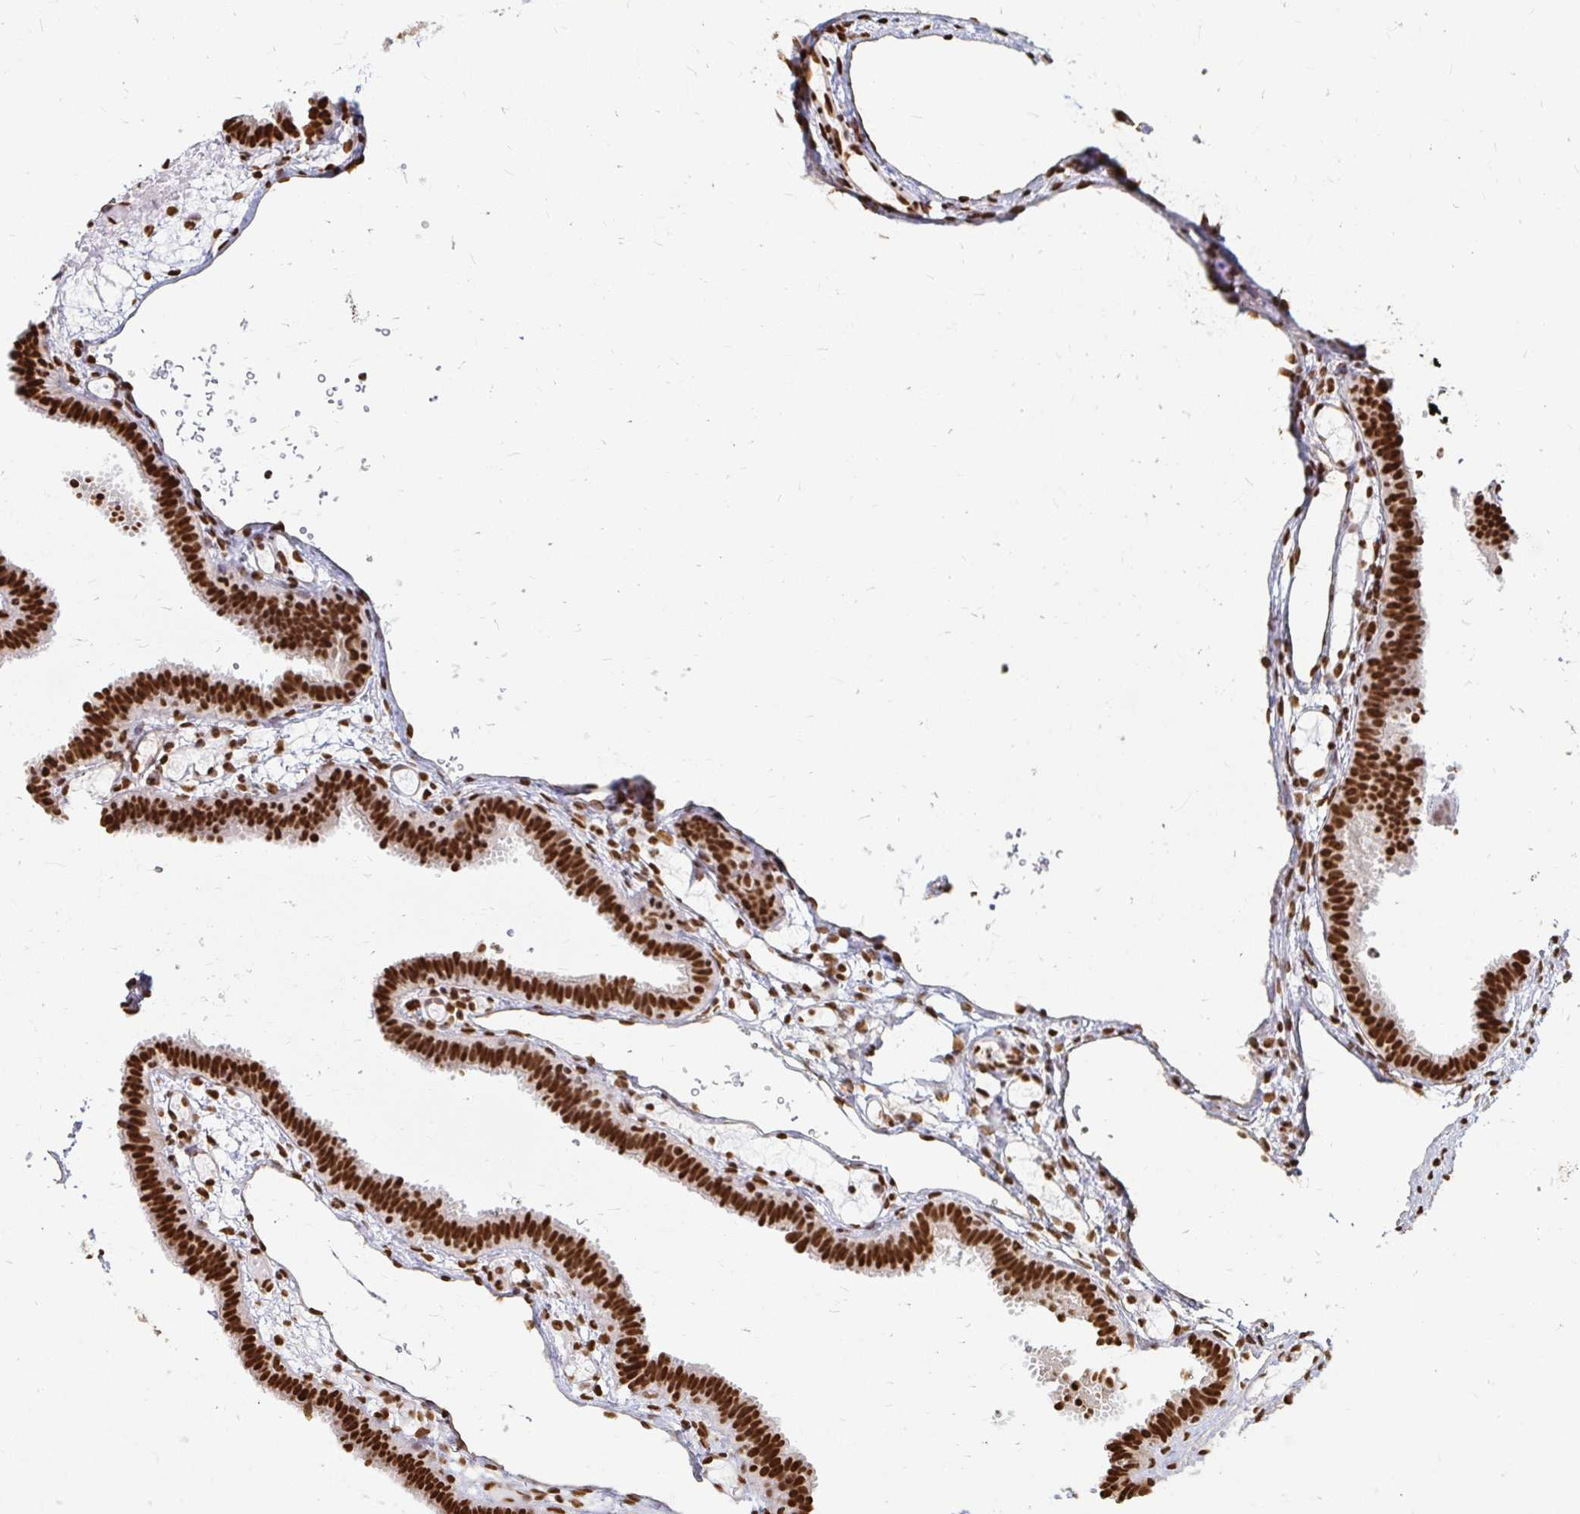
{"staining": {"intensity": "strong", "quantity": ">75%", "location": "nuclear"}, "tissue": "fallopian tube", "cell_type": "Glandular cells", "image_type": "normal", "snomed": [{"axis": "morphology", "description": "Normal tissue, NOS"}, {"axis": "topography", "description": "Fallopian tube"}], "caption": "The histopathology image demonstrates a brown stain indicating the presence of a protein in the nuclear of glandular cells in fallopian tube.", "gene": "HNRNPU", "patient": {"sex": "female", "age": 37}}